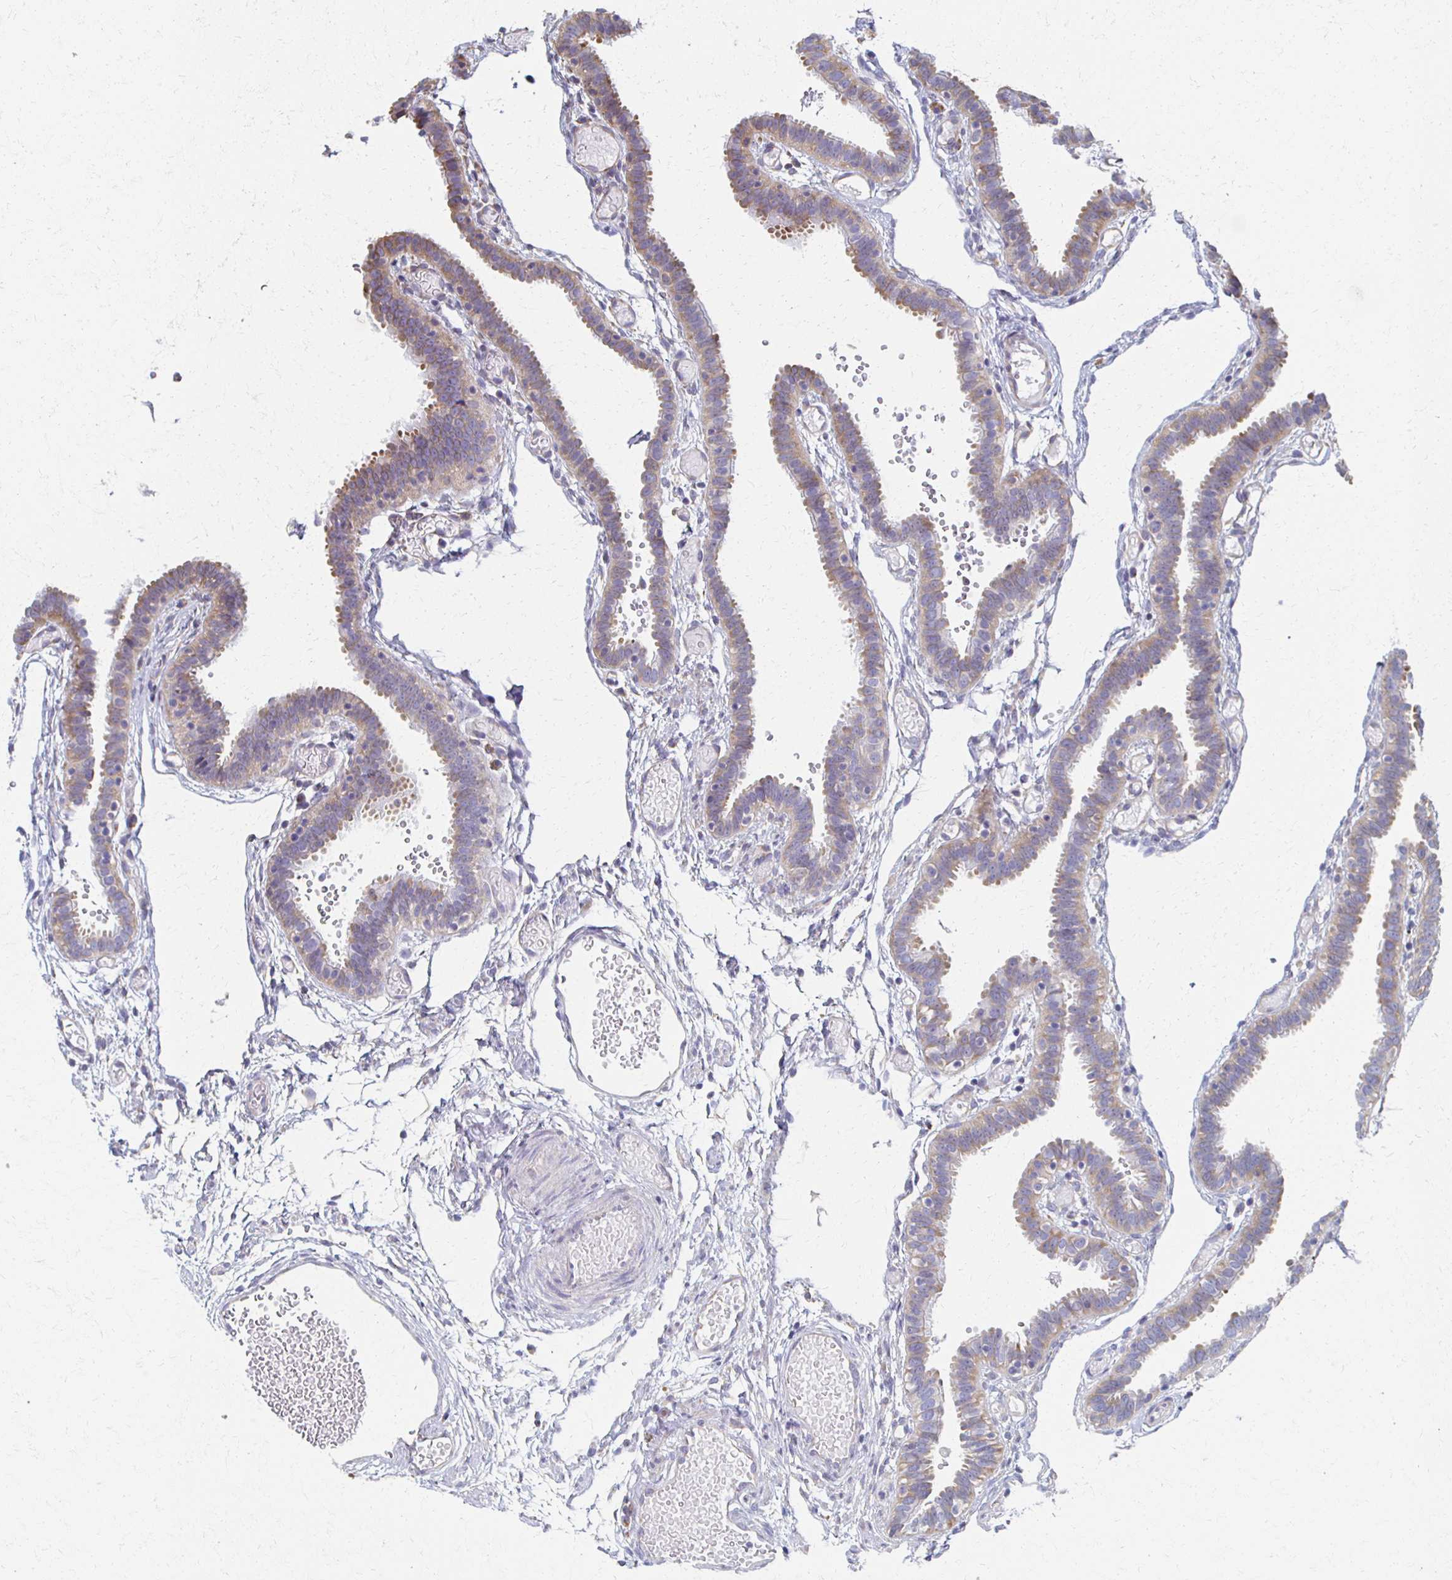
{"staining": {"intensity": "weak", "quantity": "<25%", "location": "cytoplasmic/membranous"}, "tissue": "fallopian tube", "cell_type": "Glandular cells", "image_type": "normal", "snomed": [{"axis": "morphology", "description": "Normal tissue, NOS"}, {"axis": "topography", "description": "Fallopian tube"}], "caption": "Immunohistochemistry histopathology image of benign fallopian tube: human fallopian tube stained with DAB demonstrates no significant protein positivity in glandular cells. (IHC, brightfield microscopy, high magnification).", "gene": "ATP1A3", "patient": {"sex": "female", "age": 37}}